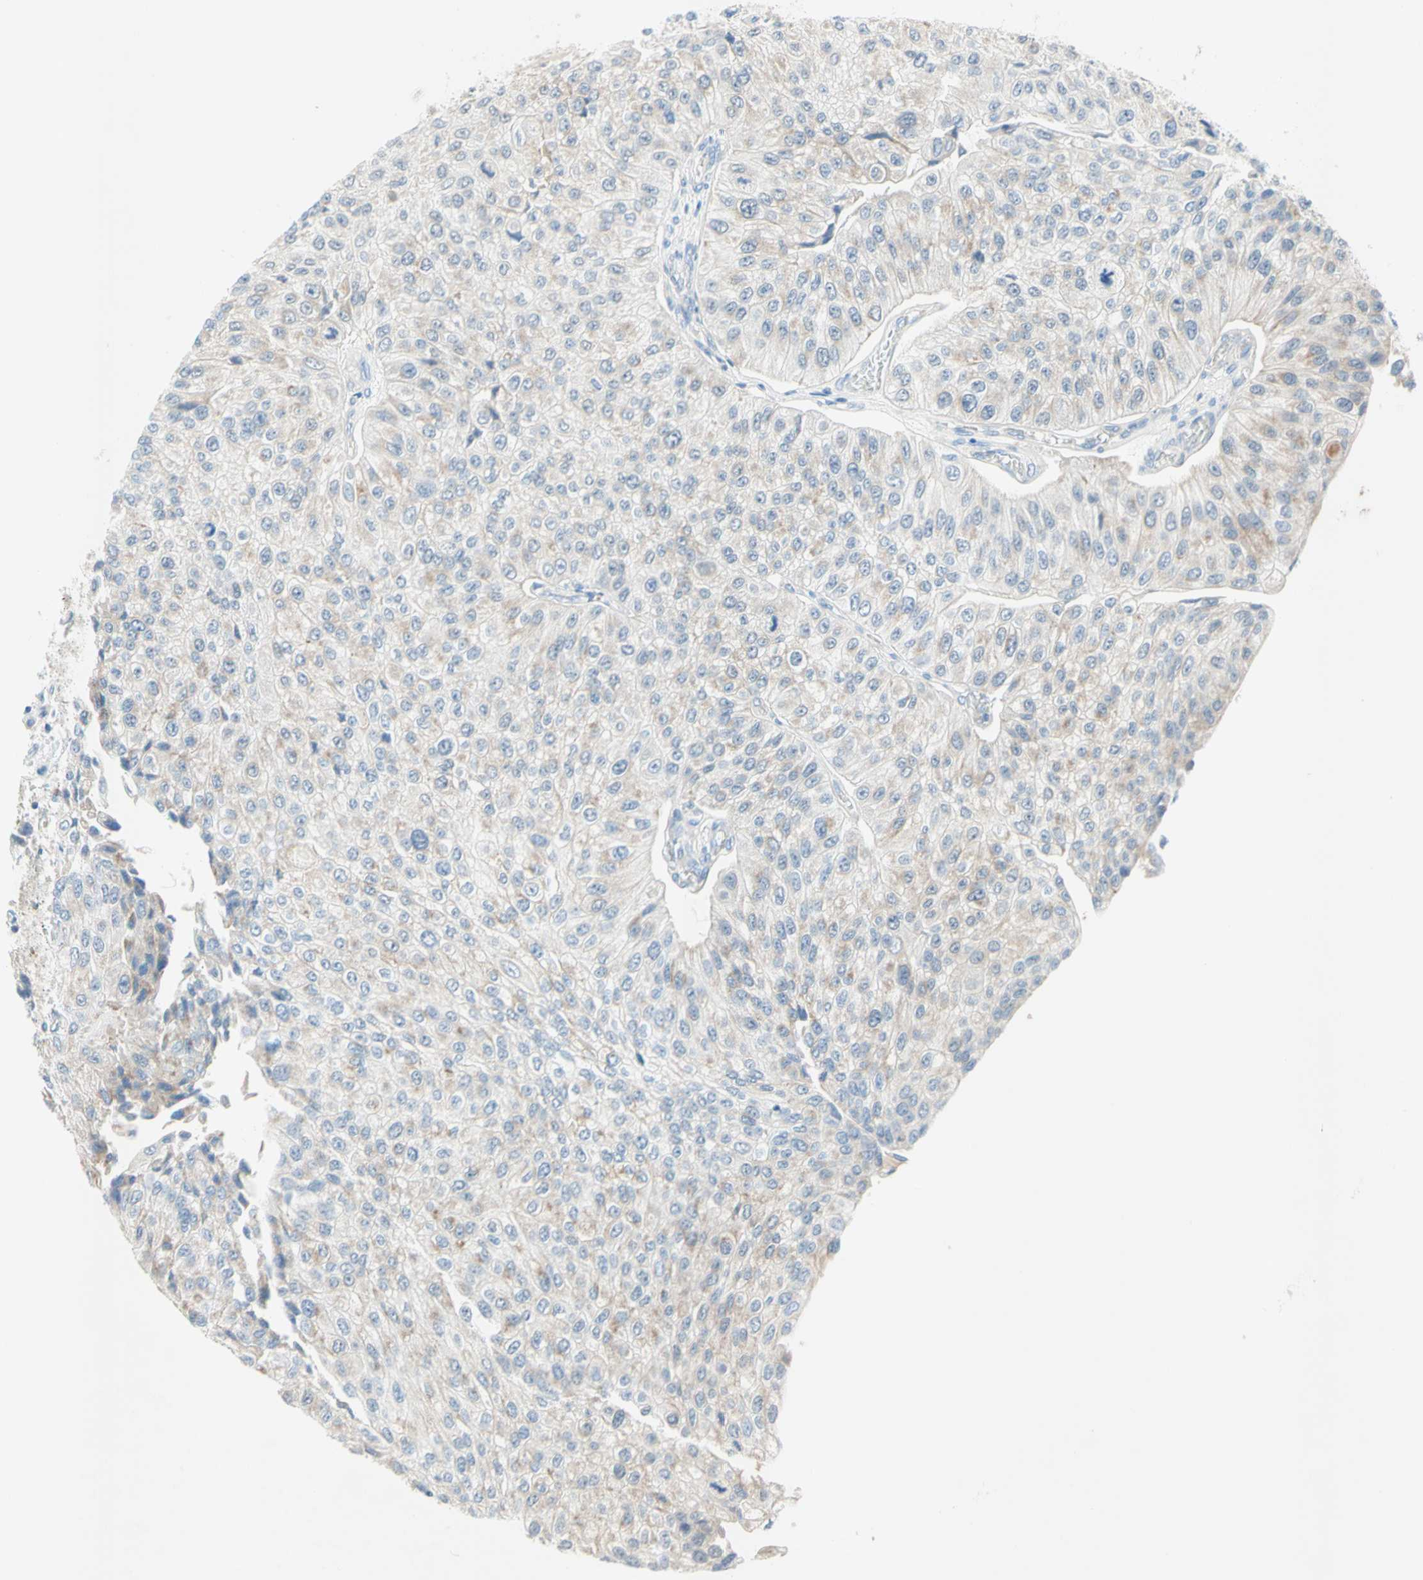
{"staining": {"intensity": "weak", "quantity": "25%-75%", "location": "cytoplasmic/membranous"}, "tissue": "urothelial cancer", "cell_type": "Tumor cells", "image_type": "cancer", "snomed": [{"axis": "morphology", "description": "Urothelial carcinoma, High grade"}, {"axis": "topography", "description": "Kidney"}, {"axis": "topography", "description": "Urinary bladder"}], "caption": "Urothelial cancer stained with DAB (3,3'-diaminobenzidine) immunohistochemistry reveals low levels of weak cytoplasmic/membranous expression in approximately 25%-75% of tumor cells.", "gene": "MFF", "patient": {"sex": "male", "age": 77}}